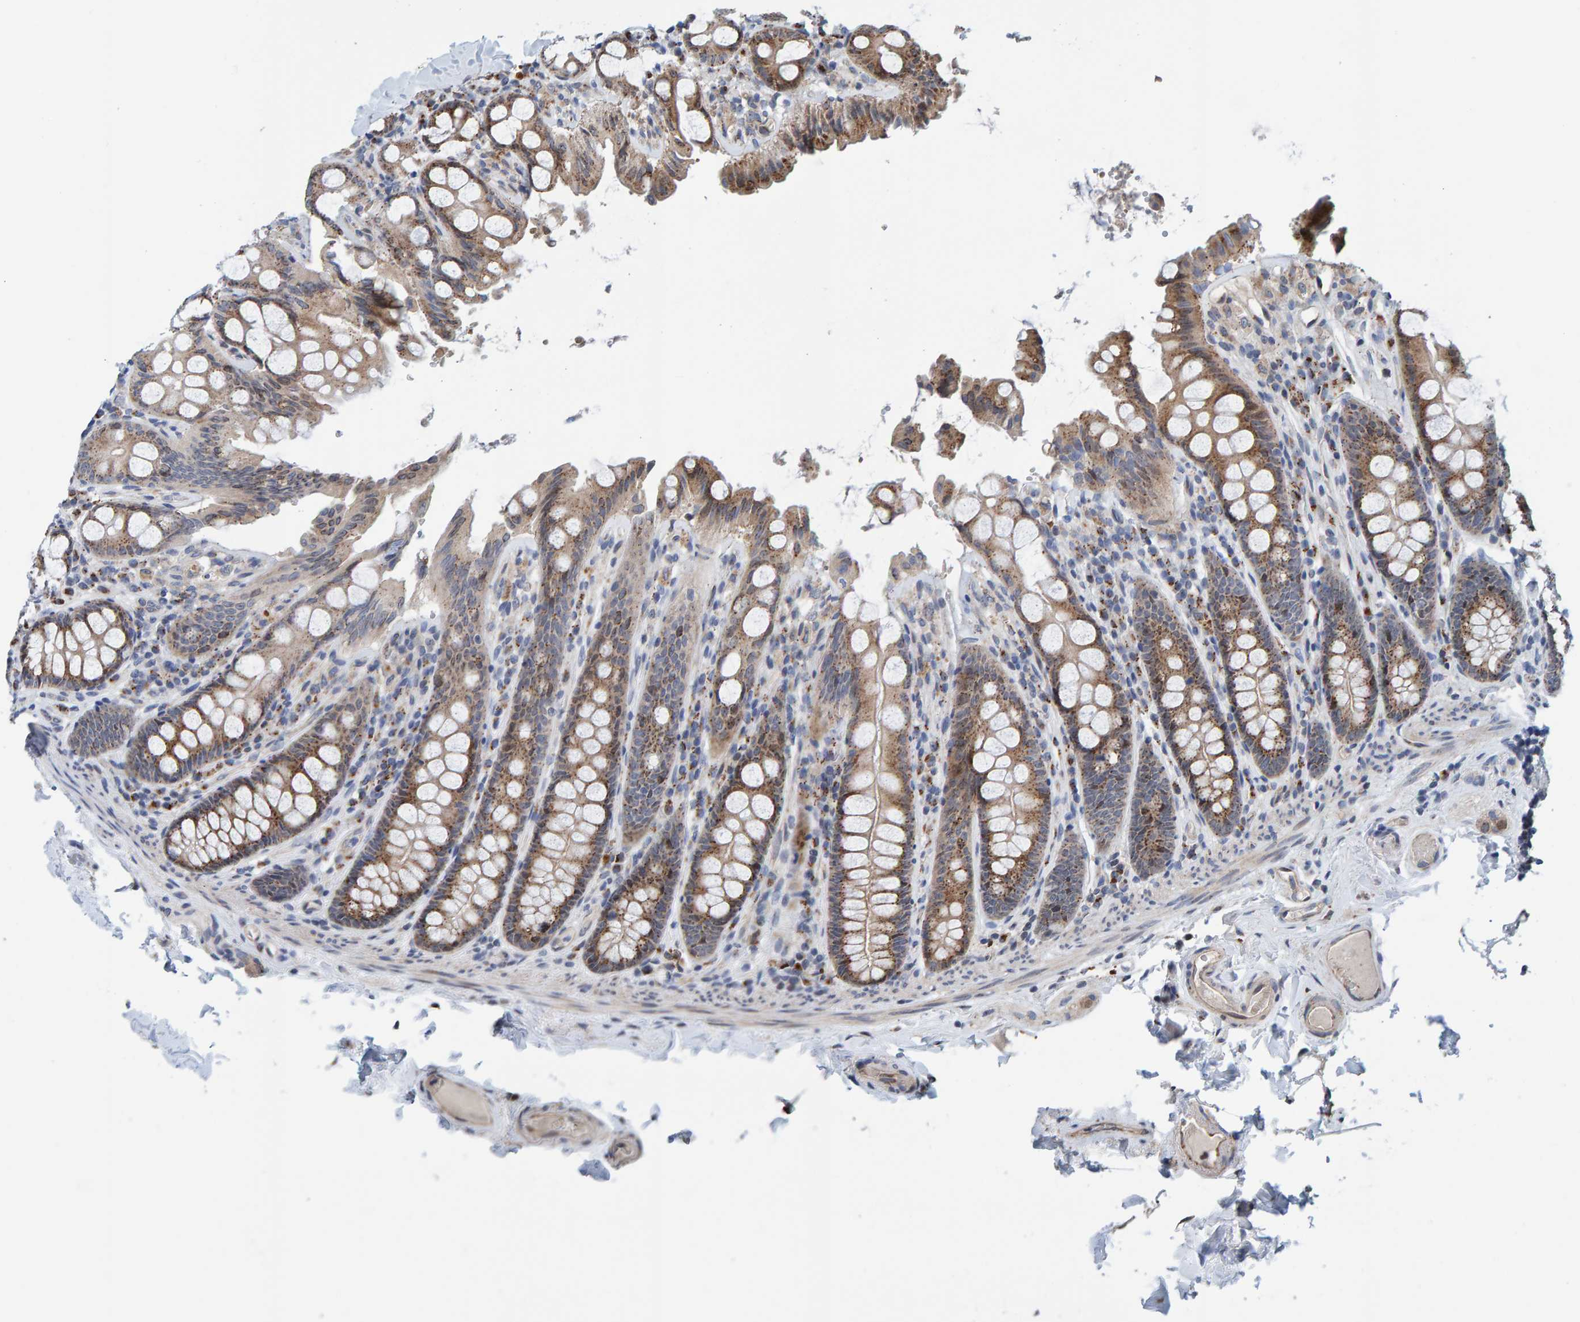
{"staining": {"intensity": "negative", "quantity": "none", "location": "none"}, "tissue": "colon", "cell_type": "Endothelial cells", "image_type": "normal", "snomed": [{"axis": "morphology", "description": "Normal tissue, NOS"}, {"axis": "topography", "description": "Colon"}, {"axis": "topography", "description": "Peripheral nerve tissue"}], "caption": "Endothelial cells show no significant expression in benign colon. (DAB immunohistochemistry with hematoxylin counter stain).", "gene": "CCDC25", "patient": {"sex": "female", "age": 61}}